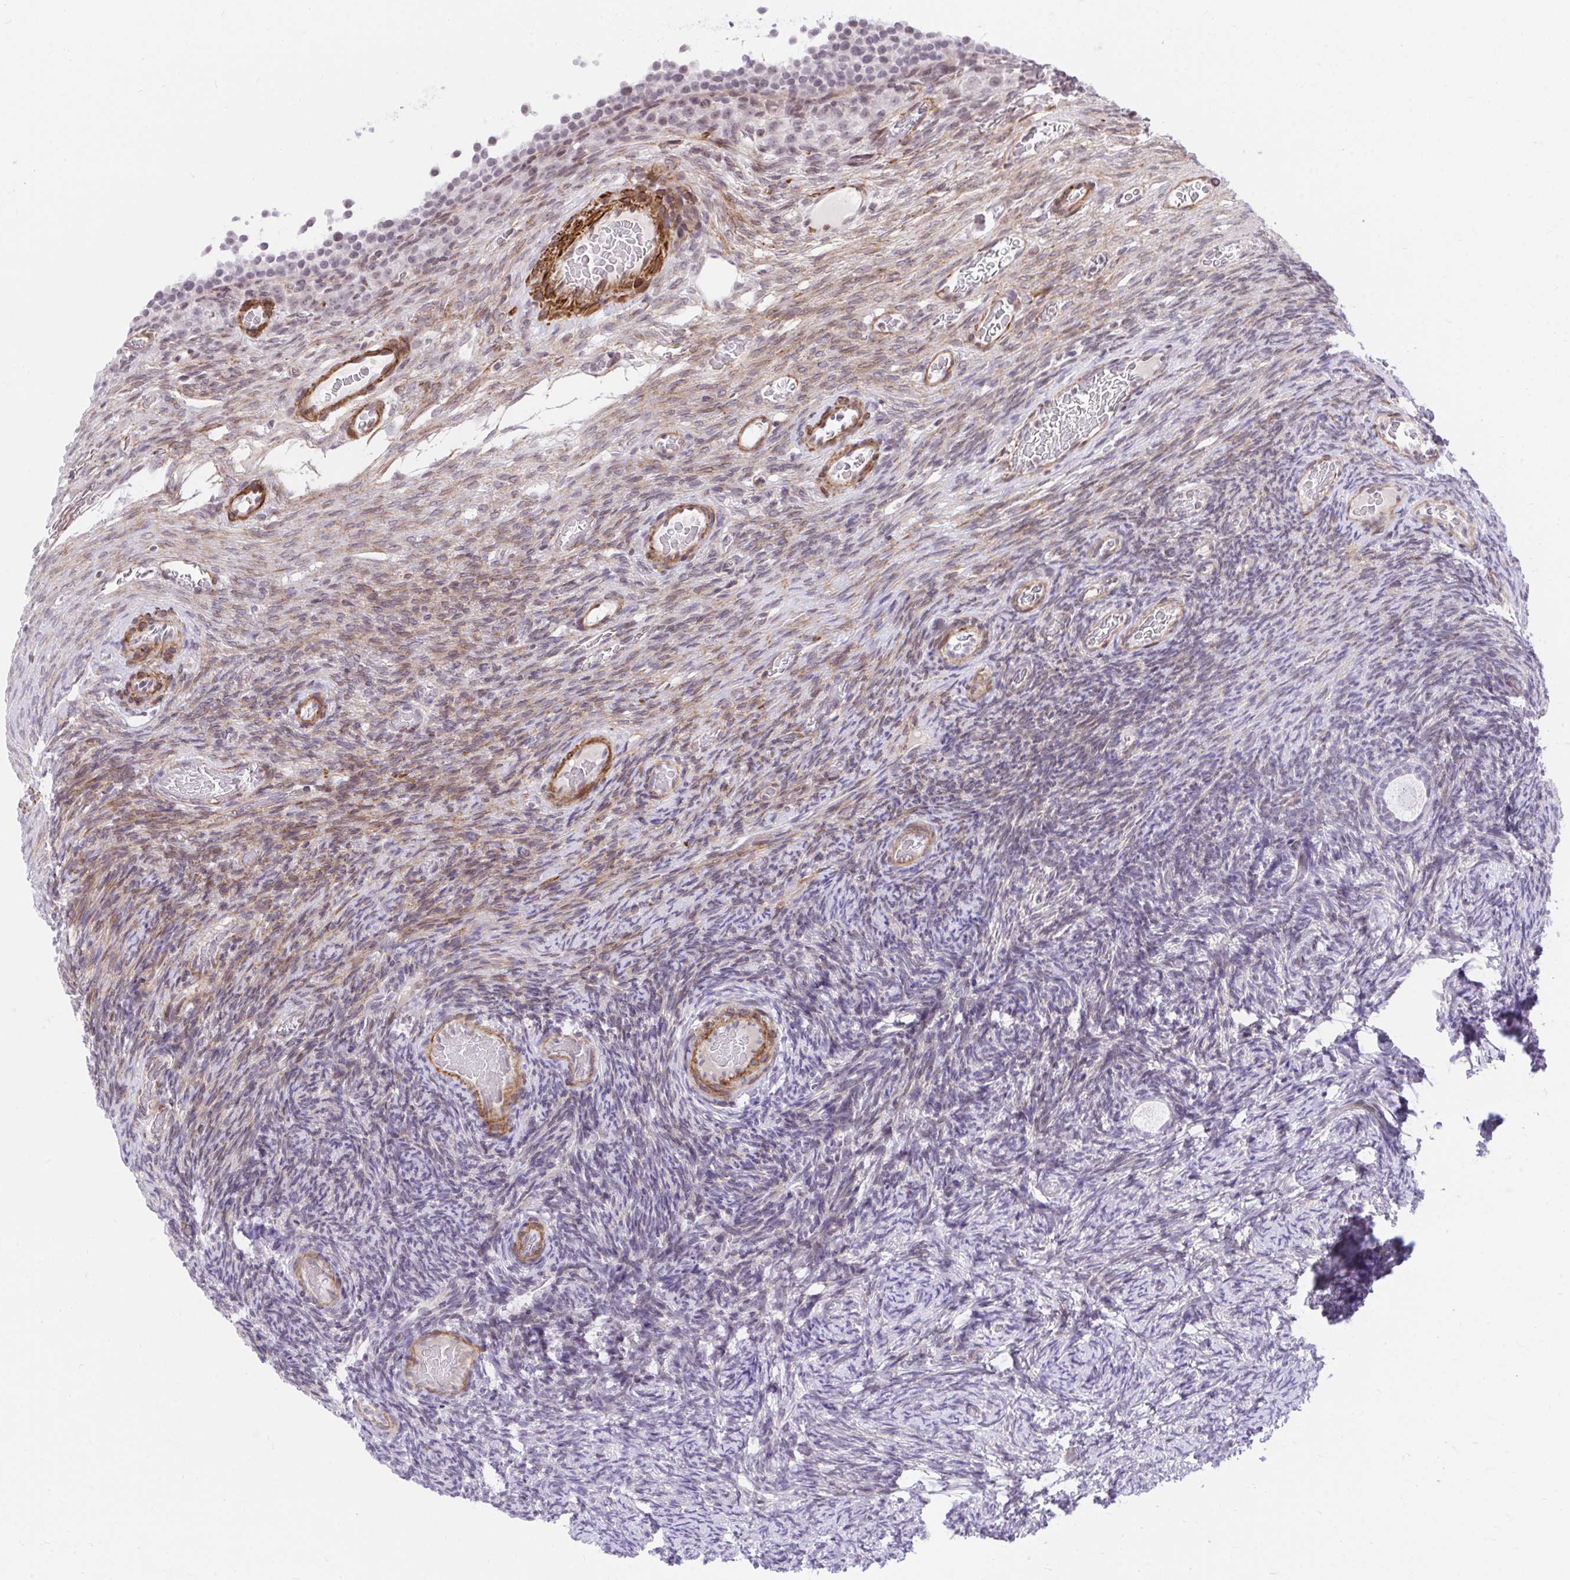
{"staining": {"intensity": "negative", "quantity": "none", "location": "none"}, "tissue": "ovary", "cell_type": "Follicle cells", "image_type": "normal", "snomed": [{"axis": "morphology", "description": "Normal tissue, NOS"}, {"axis": "topography", "description": "Ovary"}], "caption": "Protein analysis of normal ovary exhibits no significant positivity in follicle cells. Brightfield microscopy of immunohistochemistry stained with DAB (3,3'-diaminobenzidine) (brown) and hematoxylin (blue), captured at high magnification.", "gene": "KCNN4", "patient": {"sex": "female", "age": 34}}